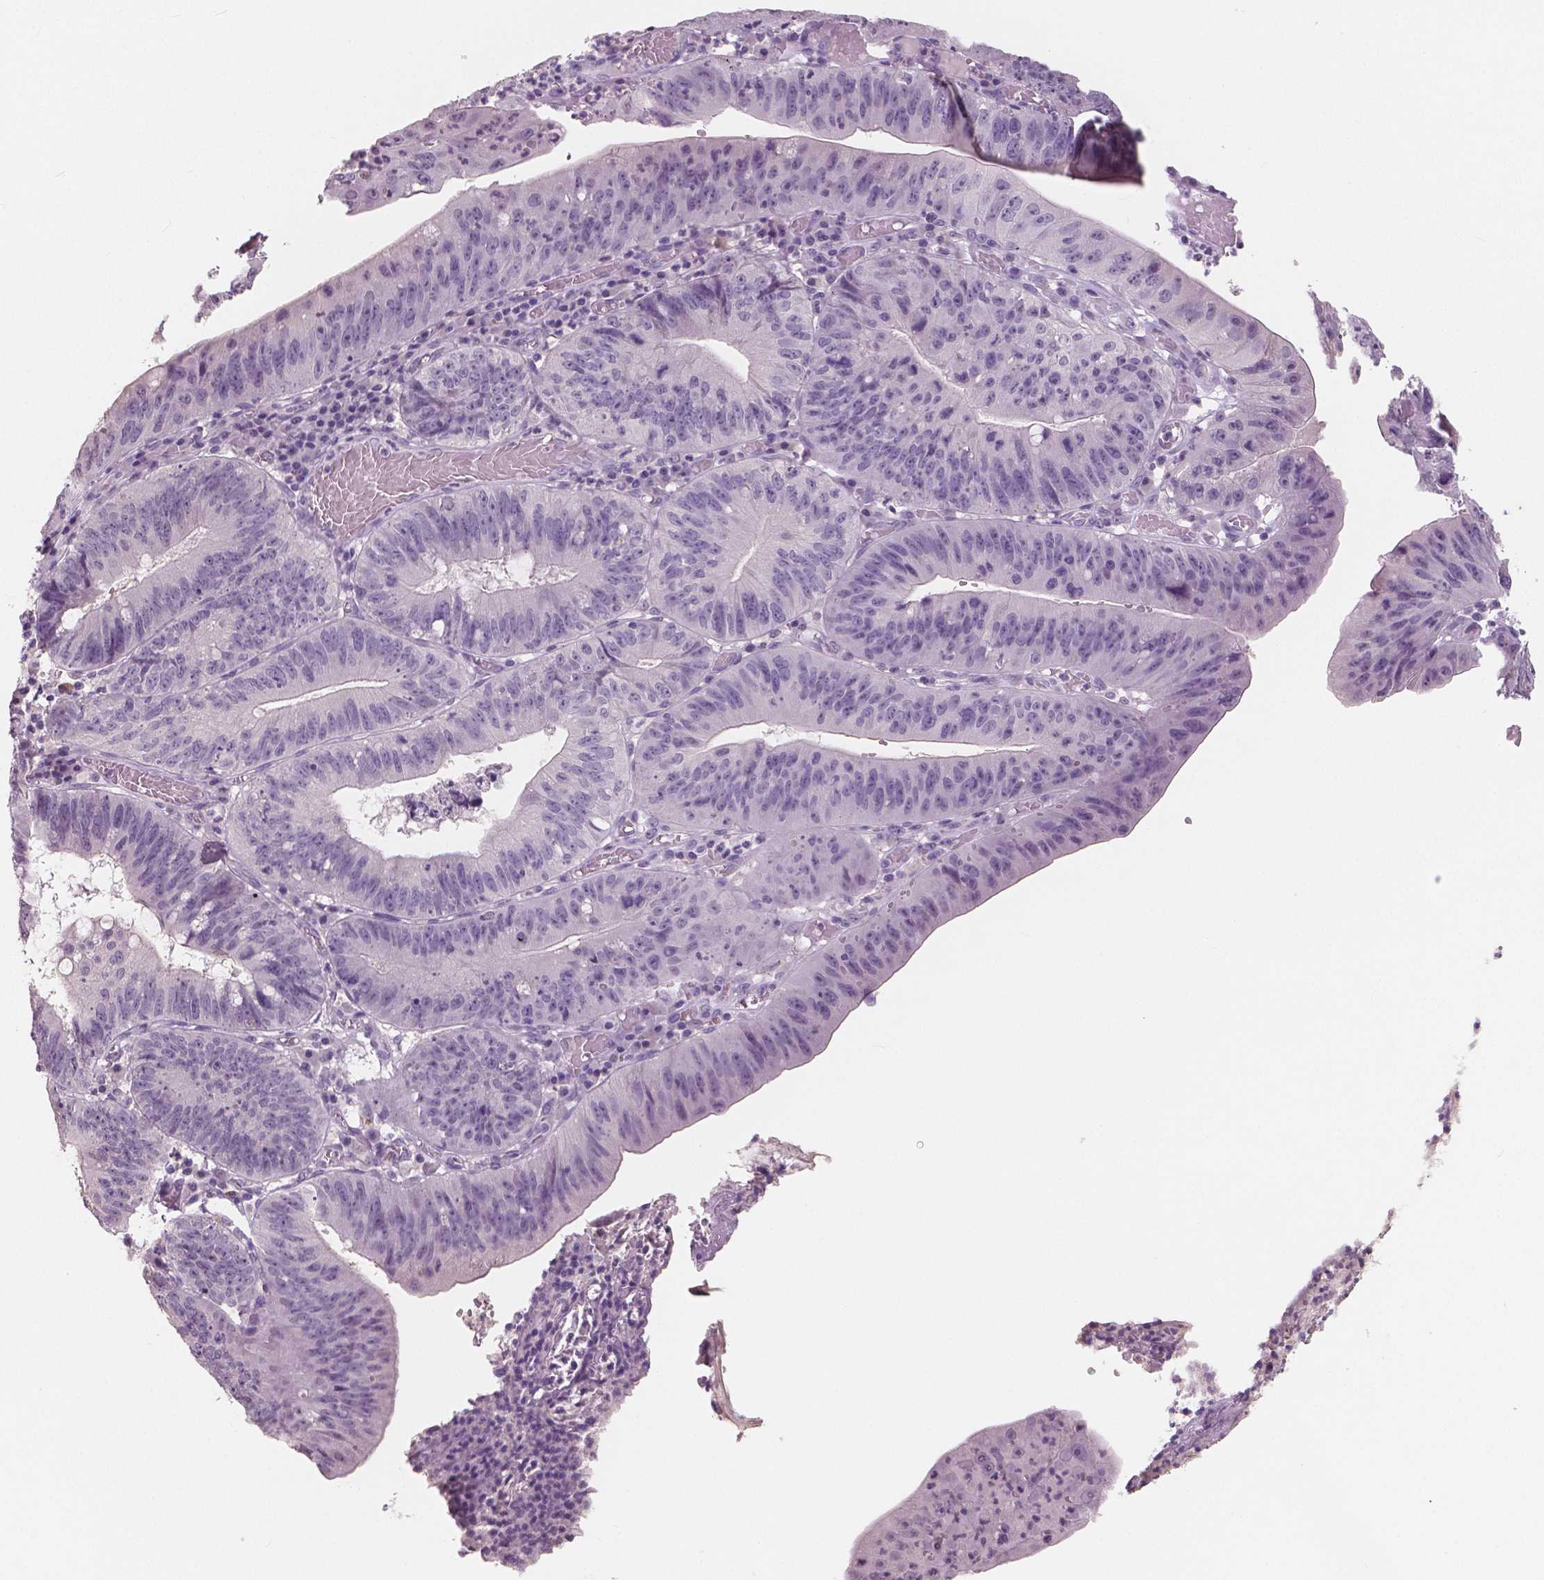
{"staining": {"intensity": "negative", "quantity": "none", "location": "none"}, "tissue": "stomach cancer", "cell_type": "Tumor cells", "image_type": "cancer", "snomed": [{"axis": "morphology", "description": "Adenocarcinoma, NOS"}, {"axis": "topography", "description": "Stomach"}], "caption": "The histopathology image reveals no staining of tumor cells in stomach cancer (adenocarcinoma). The staining was performed using DAB to visualize the protein expression in brown, while the nuclei were stained in blue with hematoxylin (Magnification: 20x).", "gene": "NECAB1", "patient": {"sex": "male", "age": 59}}